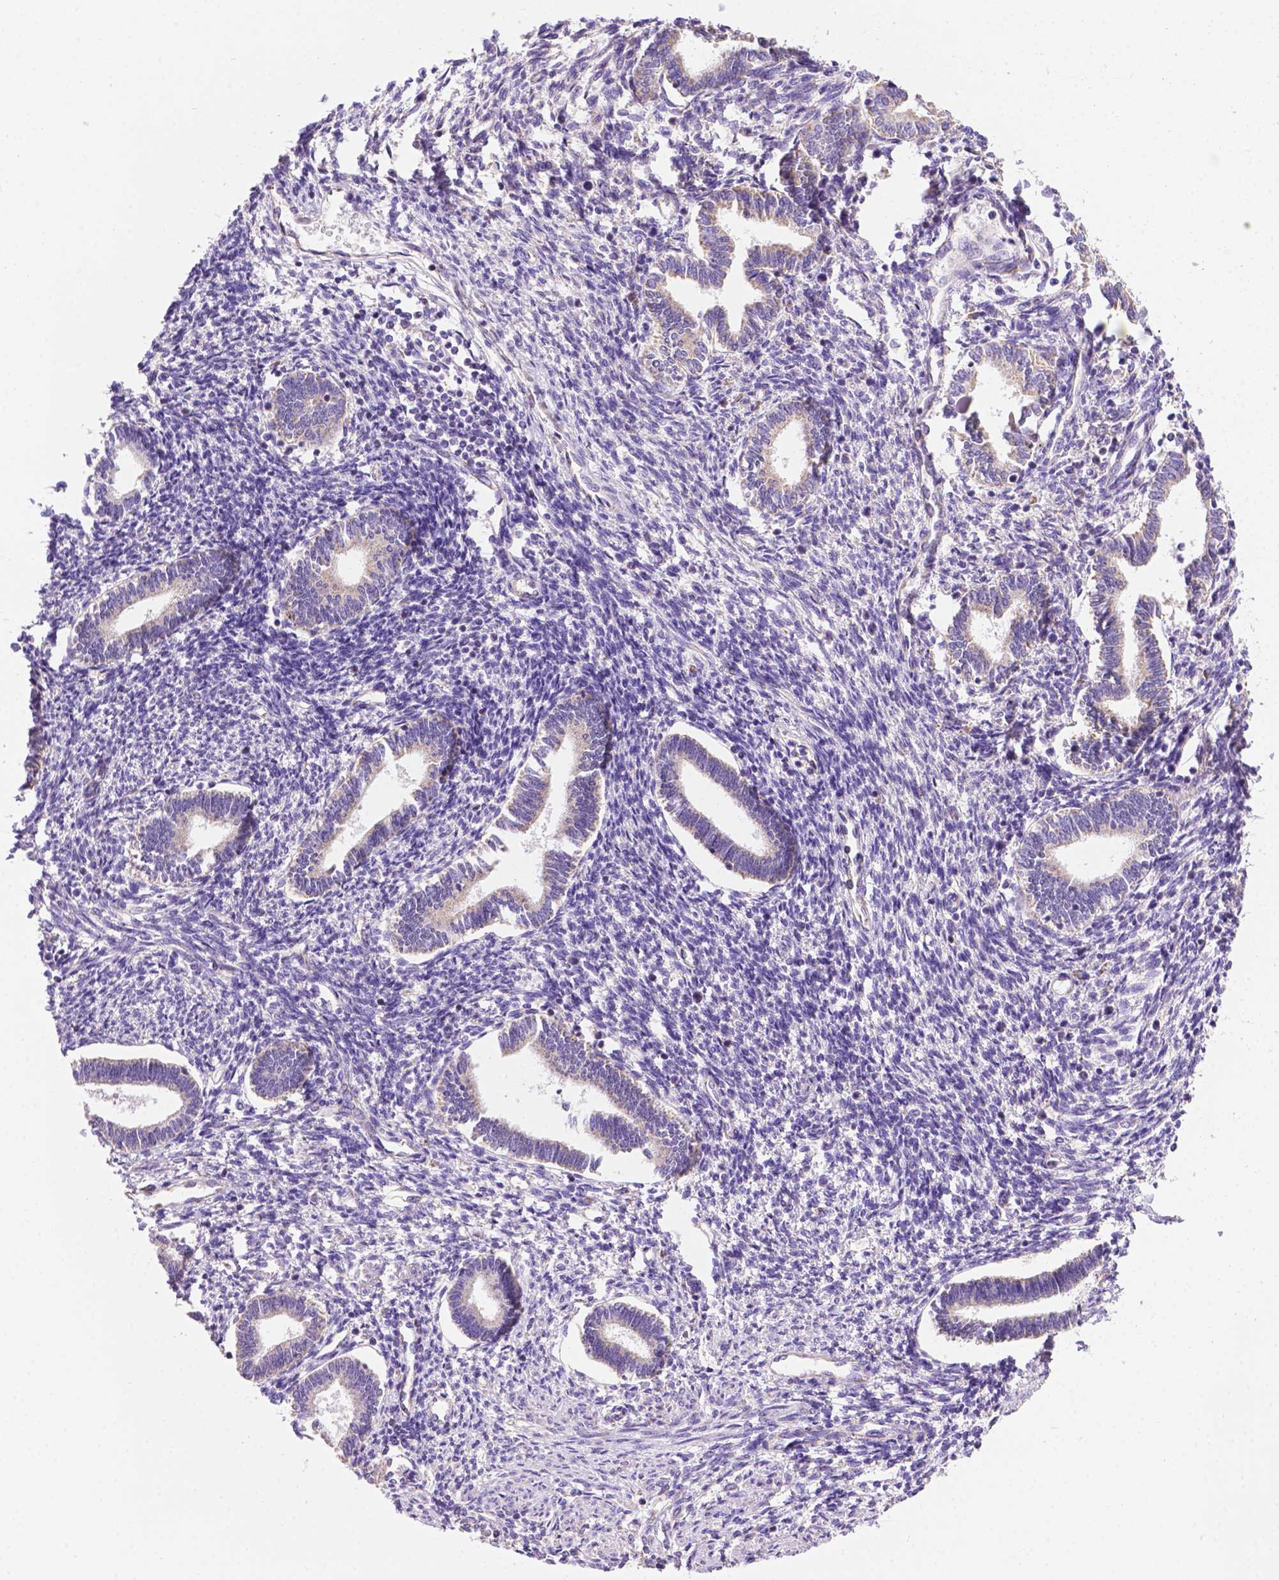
{"staining": {"intensity": "negative", "quantity": "none", "location": "none"}, "tissue": "endometrium", "cell_type": "Cells in endometrial stroma", "image_type": "normal", "snomed": [{"axis": "morphology", "description": "Normal tissue, NOS"}, {"axis": "topography", "description": "Endometrium"}], "caption": "The photomicrograph demonstrates no significant positivity in cells in endometrial stroma of endometrium. Nuclei are stained in blue.", "gene": "PHYHIP", "patient": {"sex": "female", "age": 42}}